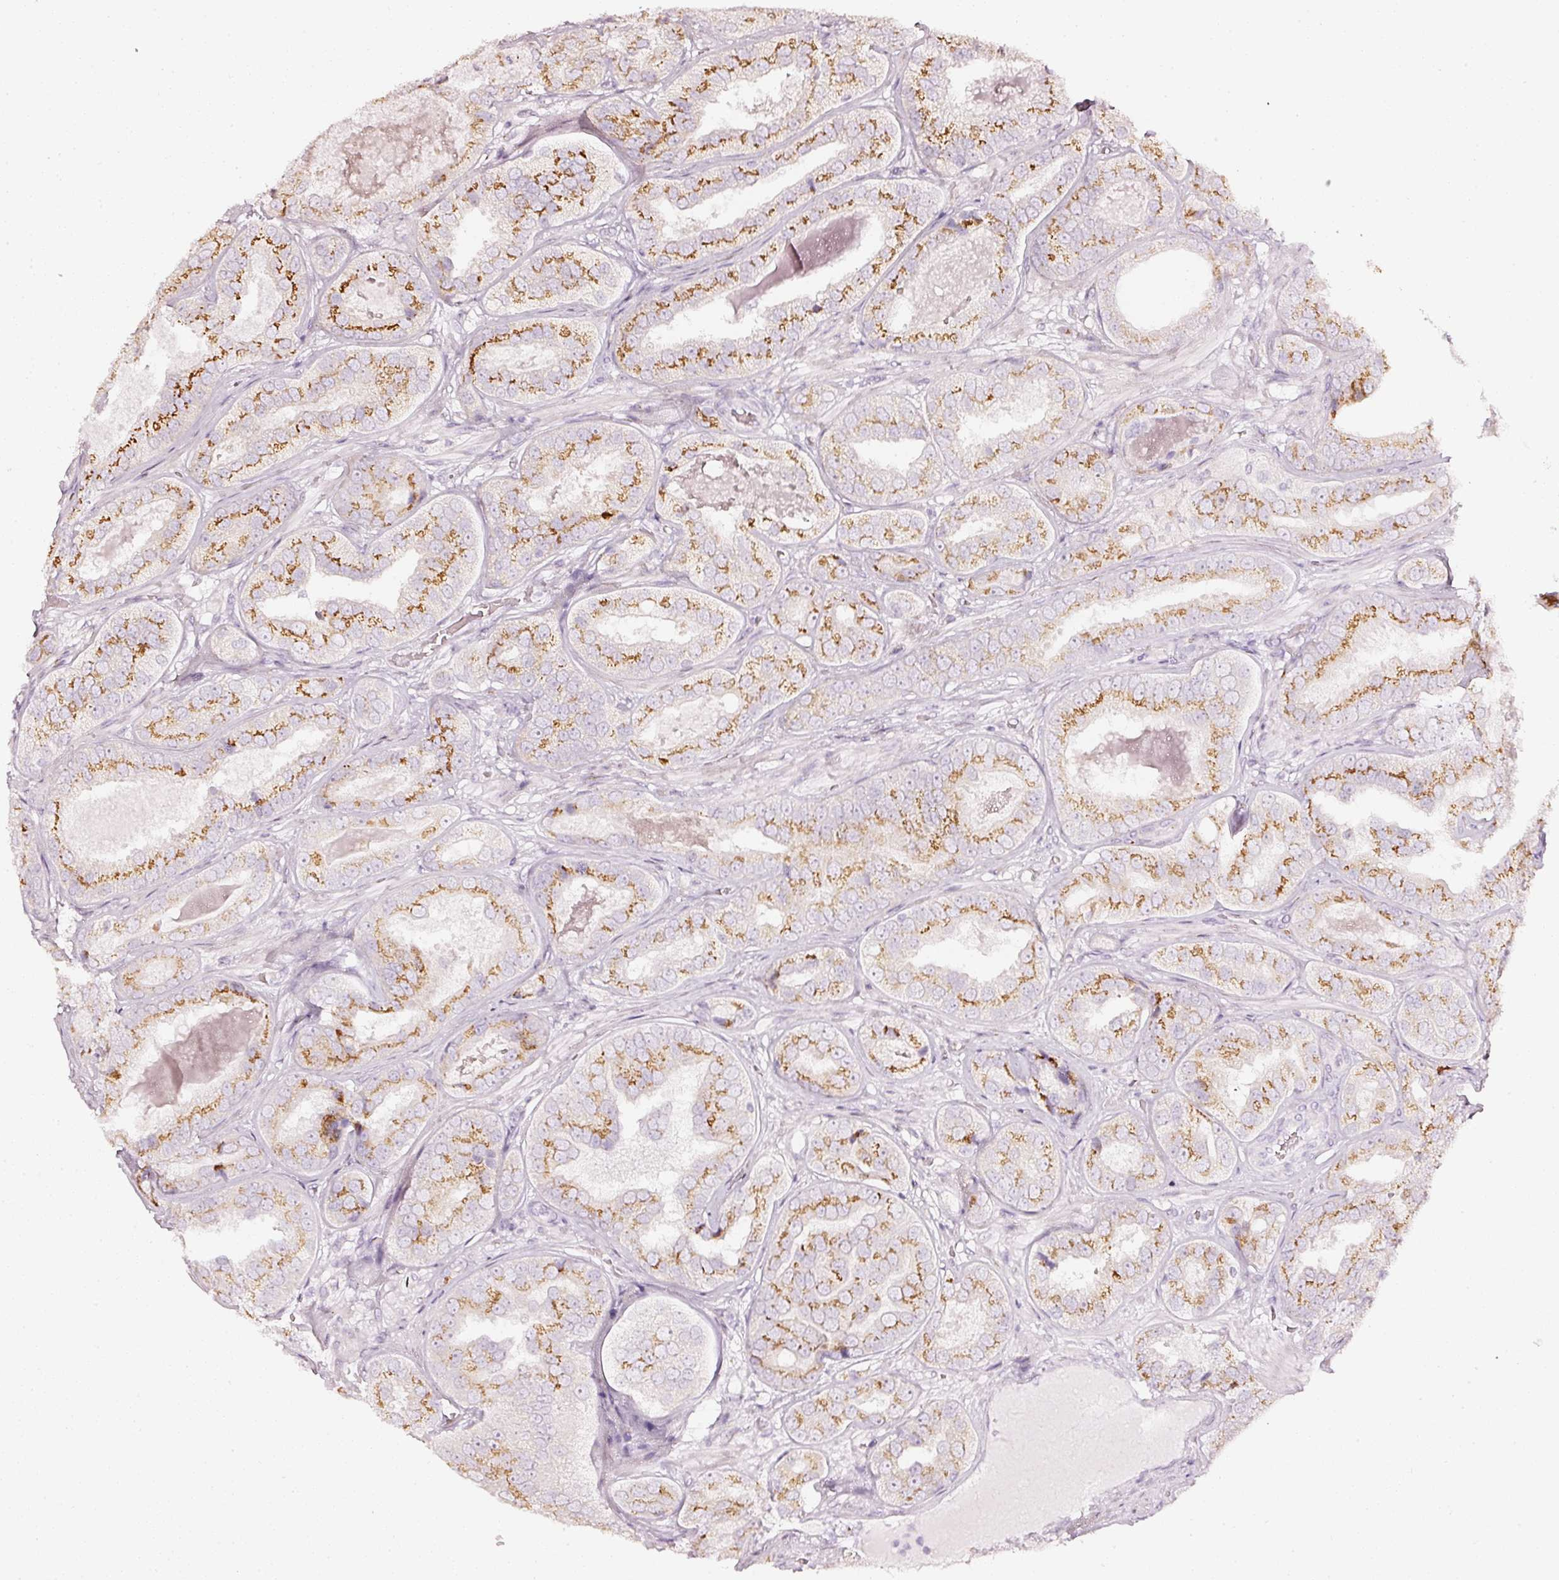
{"staining": {"intensity": "moderate", "quantity": ">75%", "location": "cytoplasmic/membranous"}, "tissue": "prostate cancer", "cell_type": "Tumor cells", "image_type": "cancer", "snomed": [{"axis": "morphology", "description": "Adenocarcinoma, High grade"}, {"axis": "topography", "description": "Prostate"}], "caption": "A high-resolution image shows immunohistochemistry staining of prostate cancer (adenocarcinoma (high-grade)), which displays moderate cytoplasmic/membranous expression in approximately >75% of tumor cells.", "gene": "SDF4", "patient": {"sex": "male", "age": 63}}